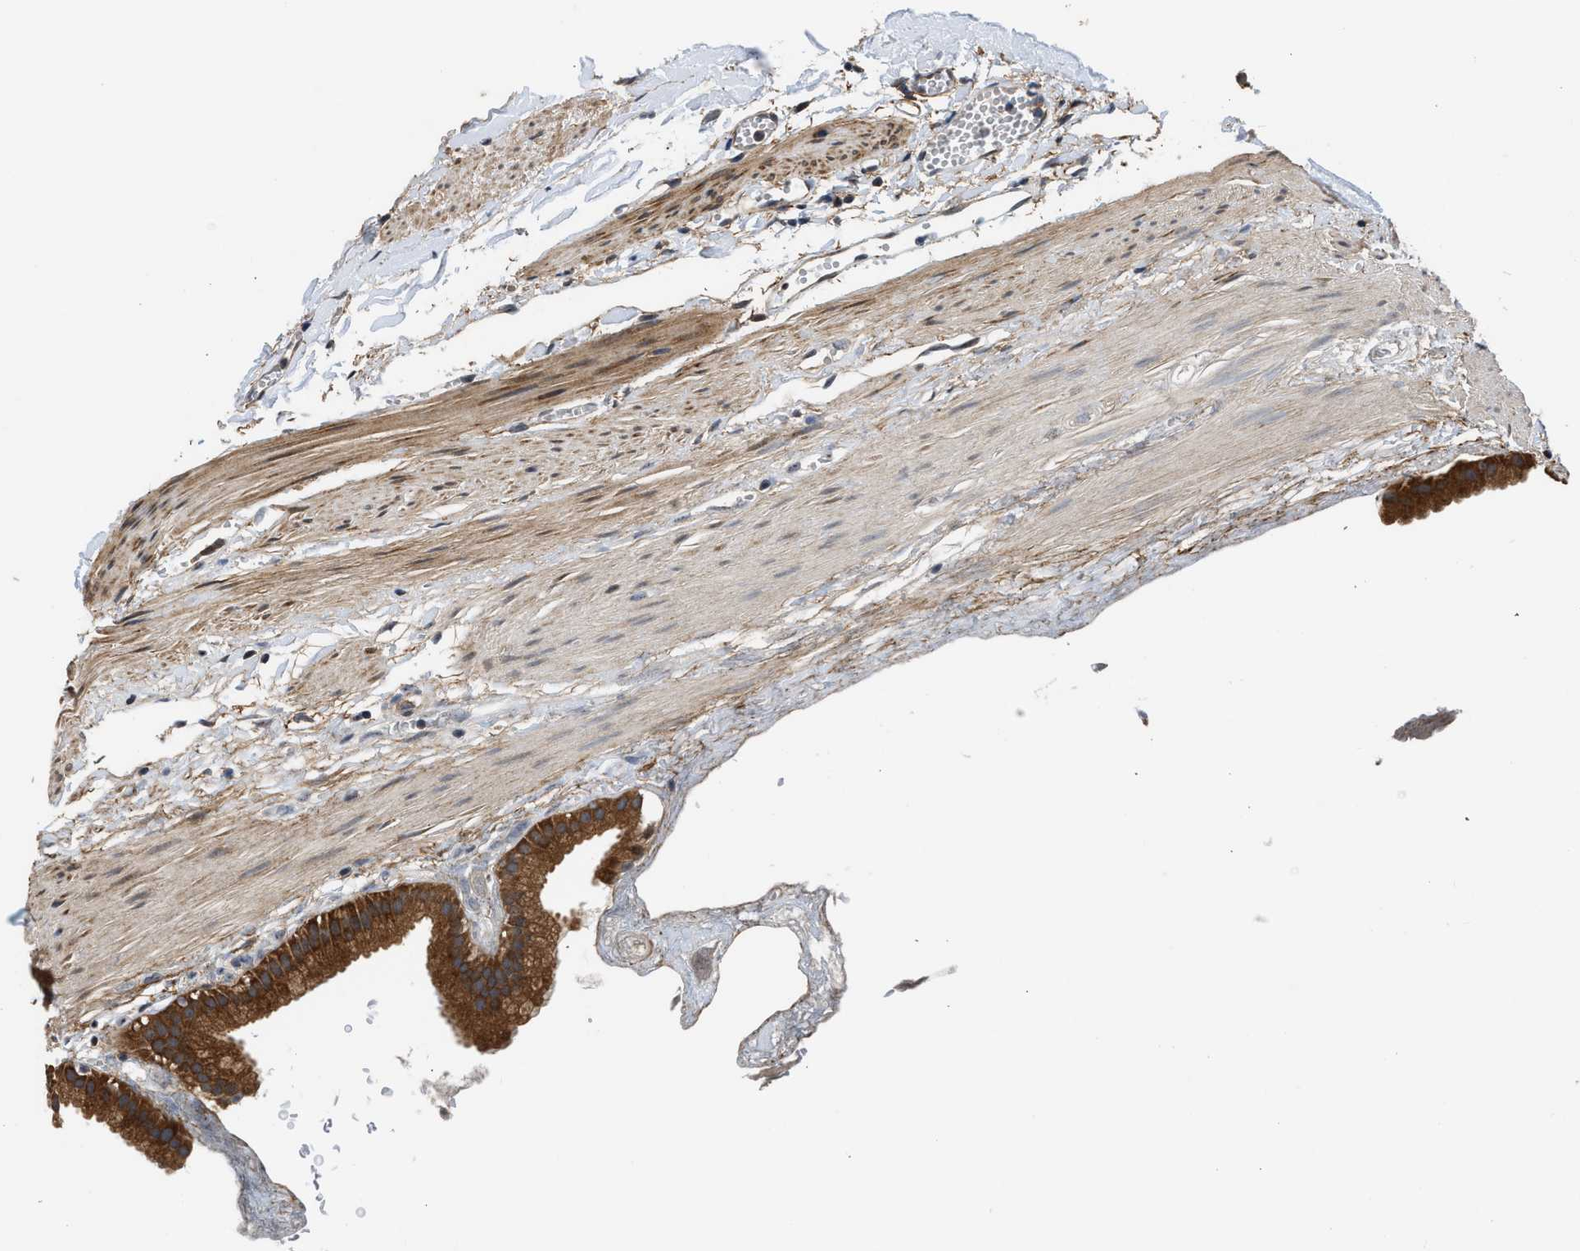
{"staining": {"intensity": "strong", "quantity": ">75%", "location": "cytoplasmic/membranous"}, "tissue": "gallbladder", "cell_type": "Glandular cells", "image_type": "normal", "snomed": [{"axis": "morphology", "description": "Normal tissue, NOS"}, {"axis": "topography", "description": "Gallbladder"}], "caption": "Human gallbladder stained for a protein (brown) shows strong cytoplasmic/membranous positive staining in about >75% of glandular cells.", "gene": "POLG2", "patient": {"sex": "female", "age": 64}}